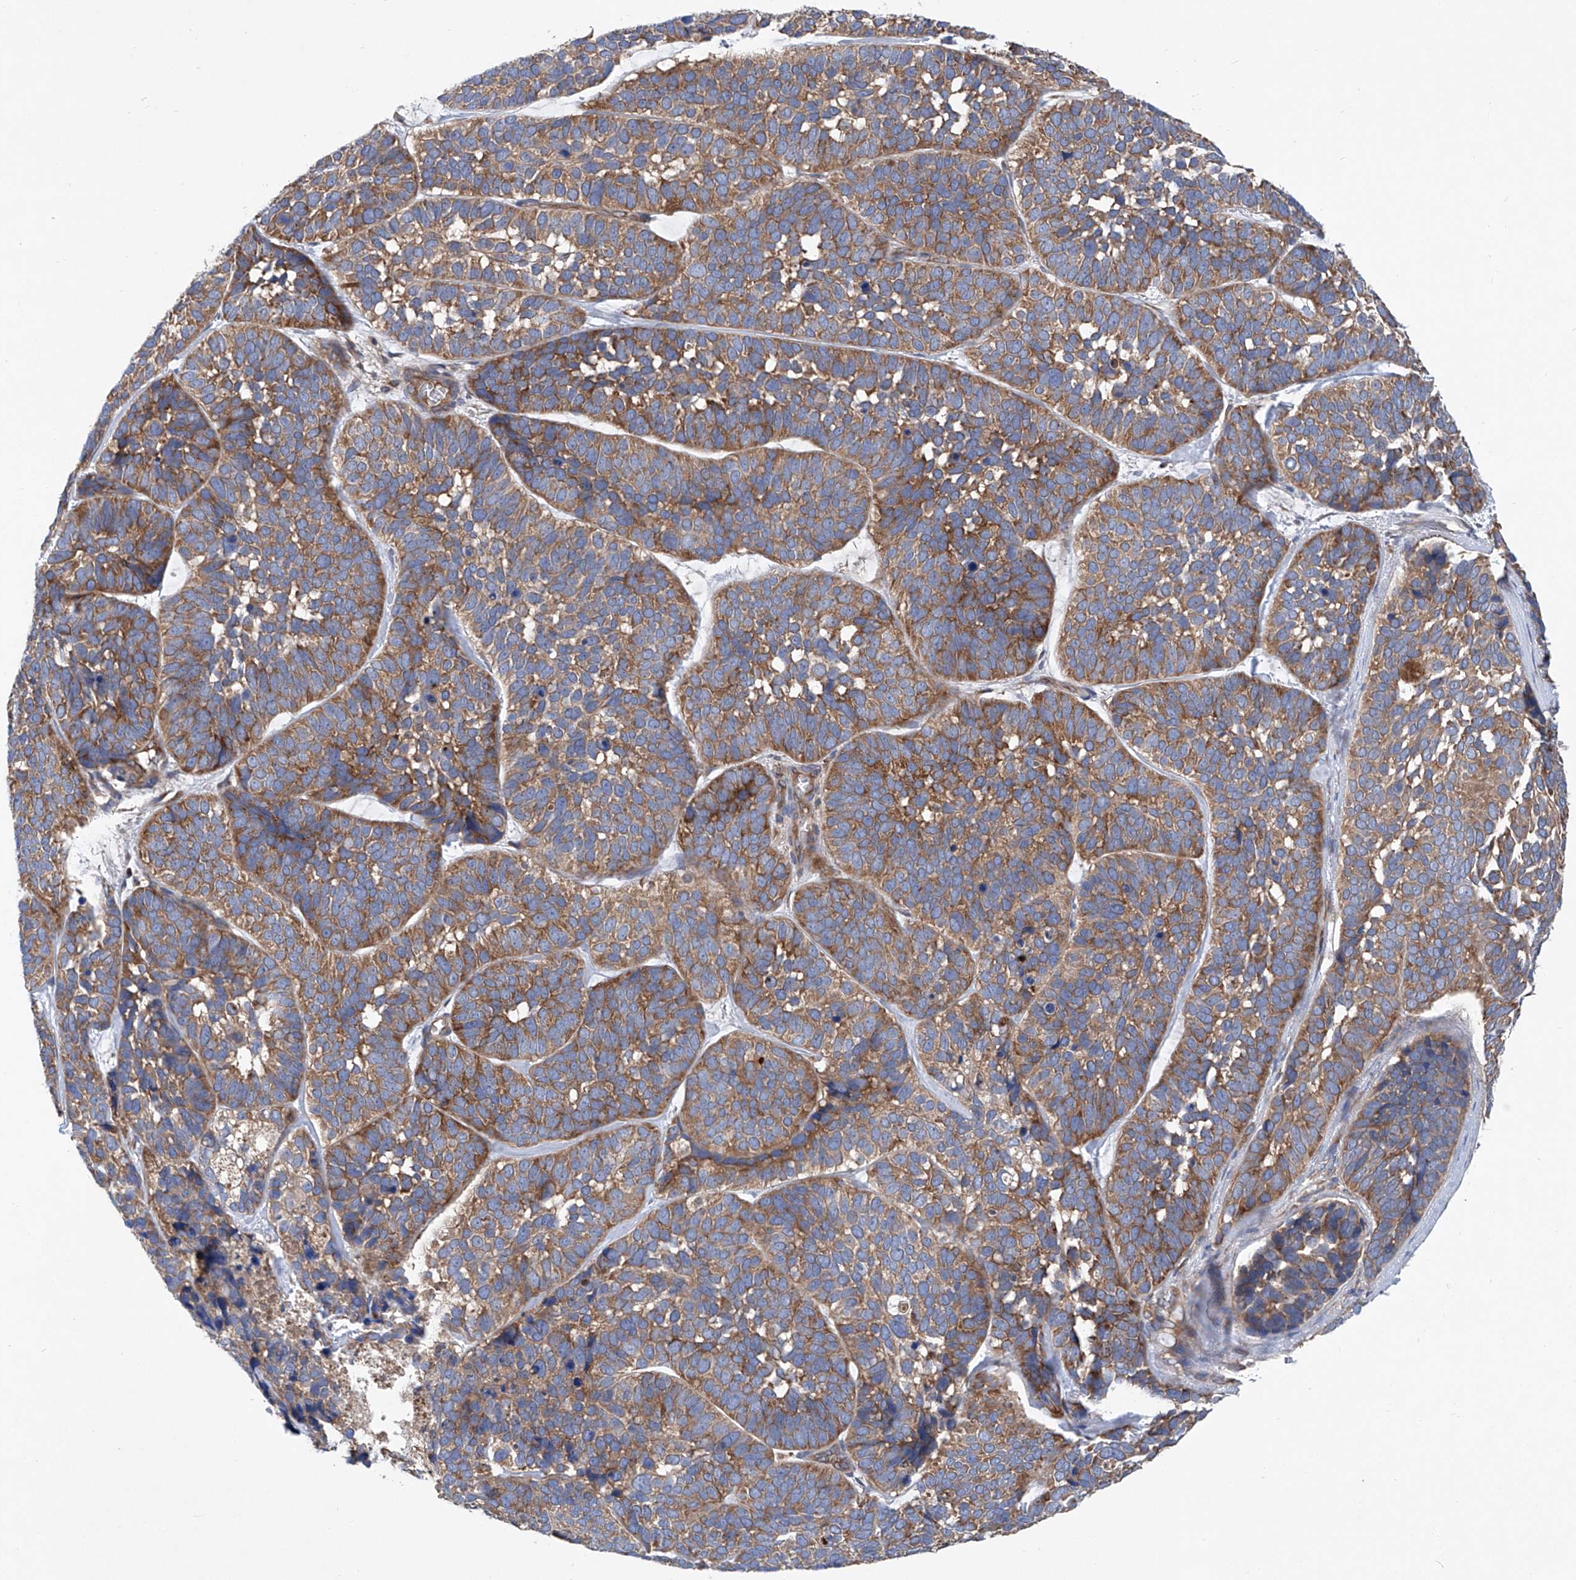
{"staining": {"intensity": "moderate", "quantity": ">75%", "location": "cytoplasmic/membranous"}, "tissue": "skin cancer", "cell_type": "Tumor cells", "image_type": "cancer", "snomed": [{"axis": "morphology", "description": "Basal cell carcinoma"}, {"axis": "topography", "description": "Skin"}], "caption": "Immunohistochemistry staining of skin basal cell carcinoma, which shows medium levels of moderate cytoplasmic/membranous expression in about >75% of tumor cells indicating moderate cytoplasmic/membranous protein staining. The staining was performed using DAB (brown) for protein detection and nuclei were counterstained in hematoxylin (blue).", "gene": "ASCC3", "patient": {"sex": "male", "age": 62}}